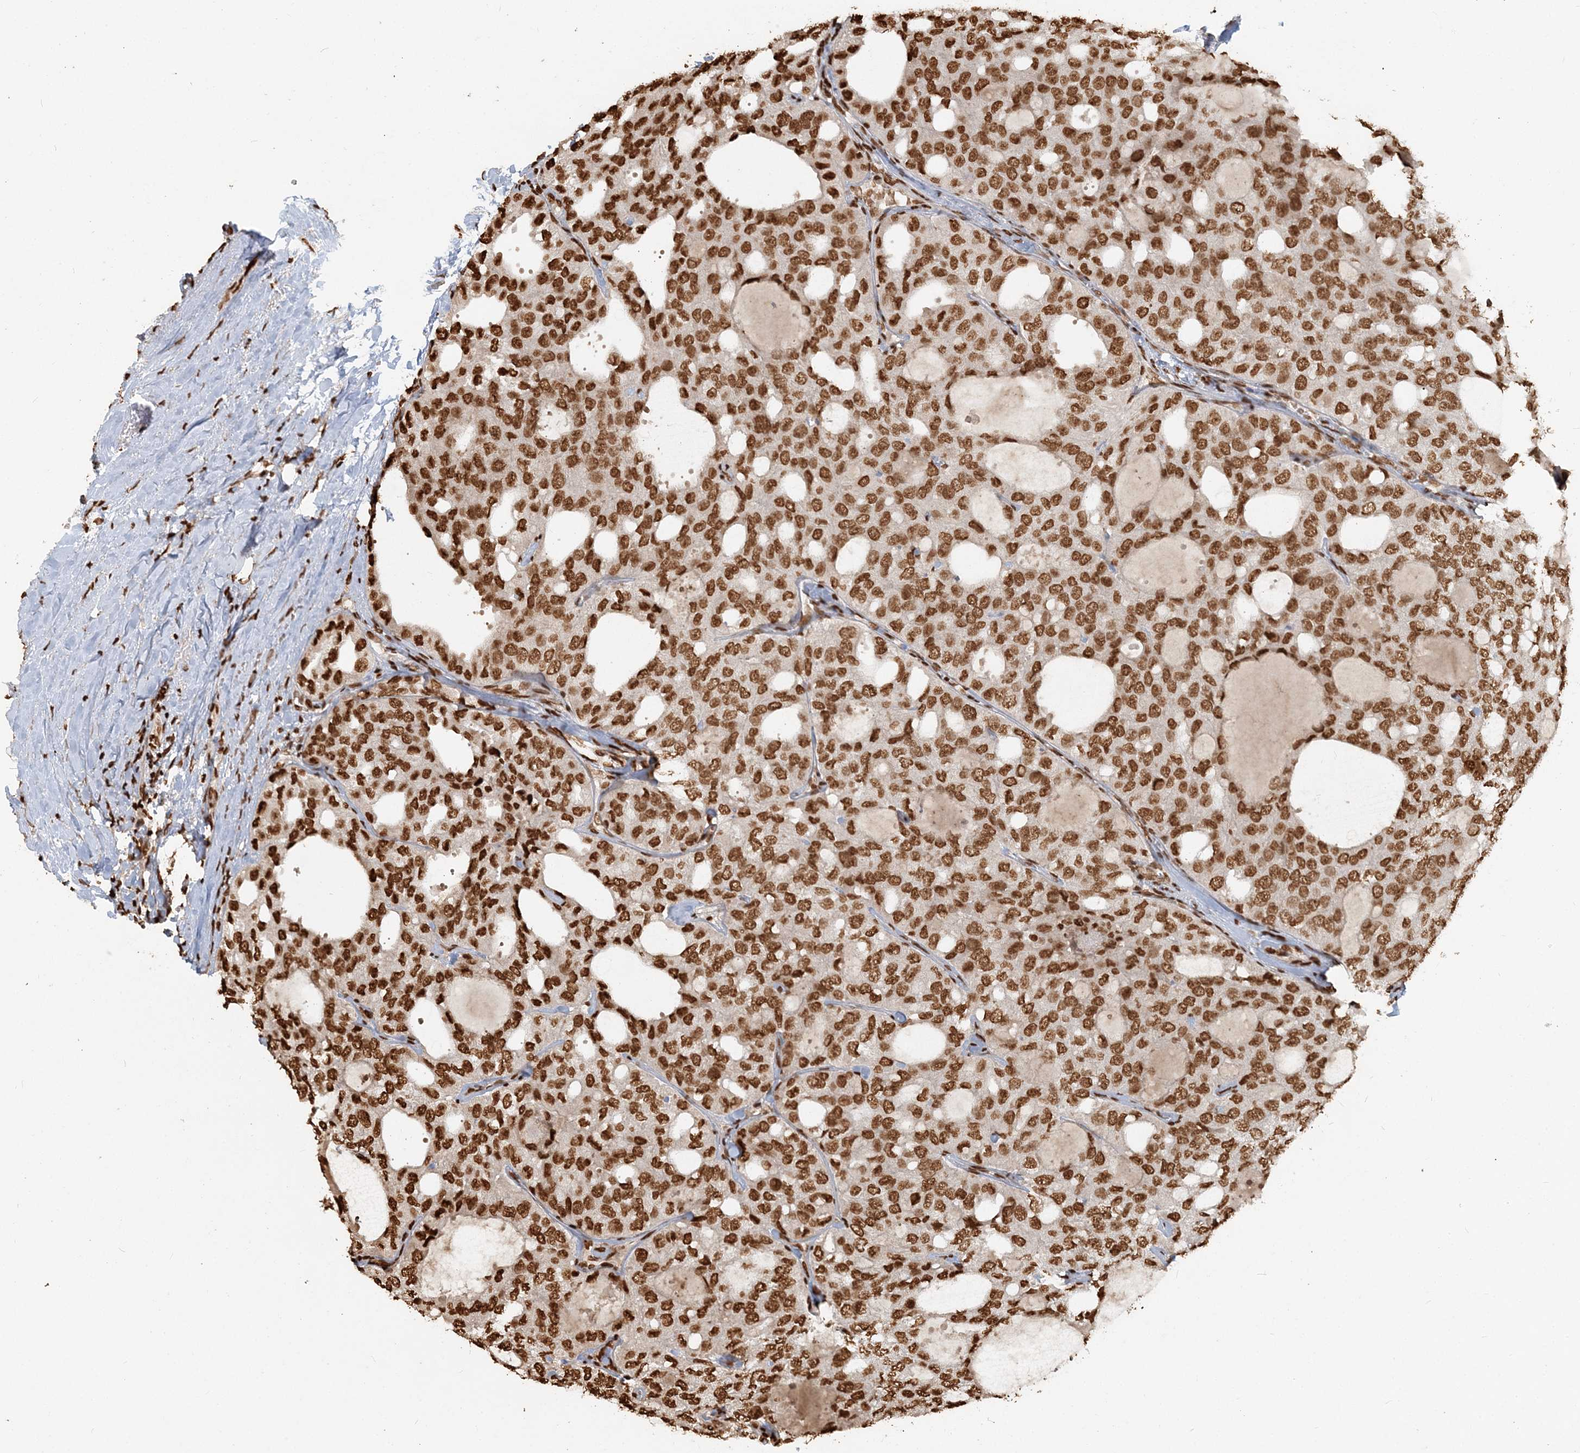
{"staining": {"intensity": "strong", "quantity": ">75%", "location": "nuclear"}, "tissue": "thyroid cancer", "cell_type": "Tumor cells", "image_type": "cancer", "snomed": [{"axis": "morphology", "description": "Follicular adenoma carcinoma, NOS"}, {"axis": "topography", "description": "Thyroid gland"}], "caption": "Protein staining exhibits strong nuclear expression in about >75% of tumor cells in follicular adenoma carcinoma (thyroid). Immunohistochemistry stains the protein of interest in brown and the nuclei are stained blue.", "gene": "H3-3B", "patient": {"sex": "male", "age": 75}}